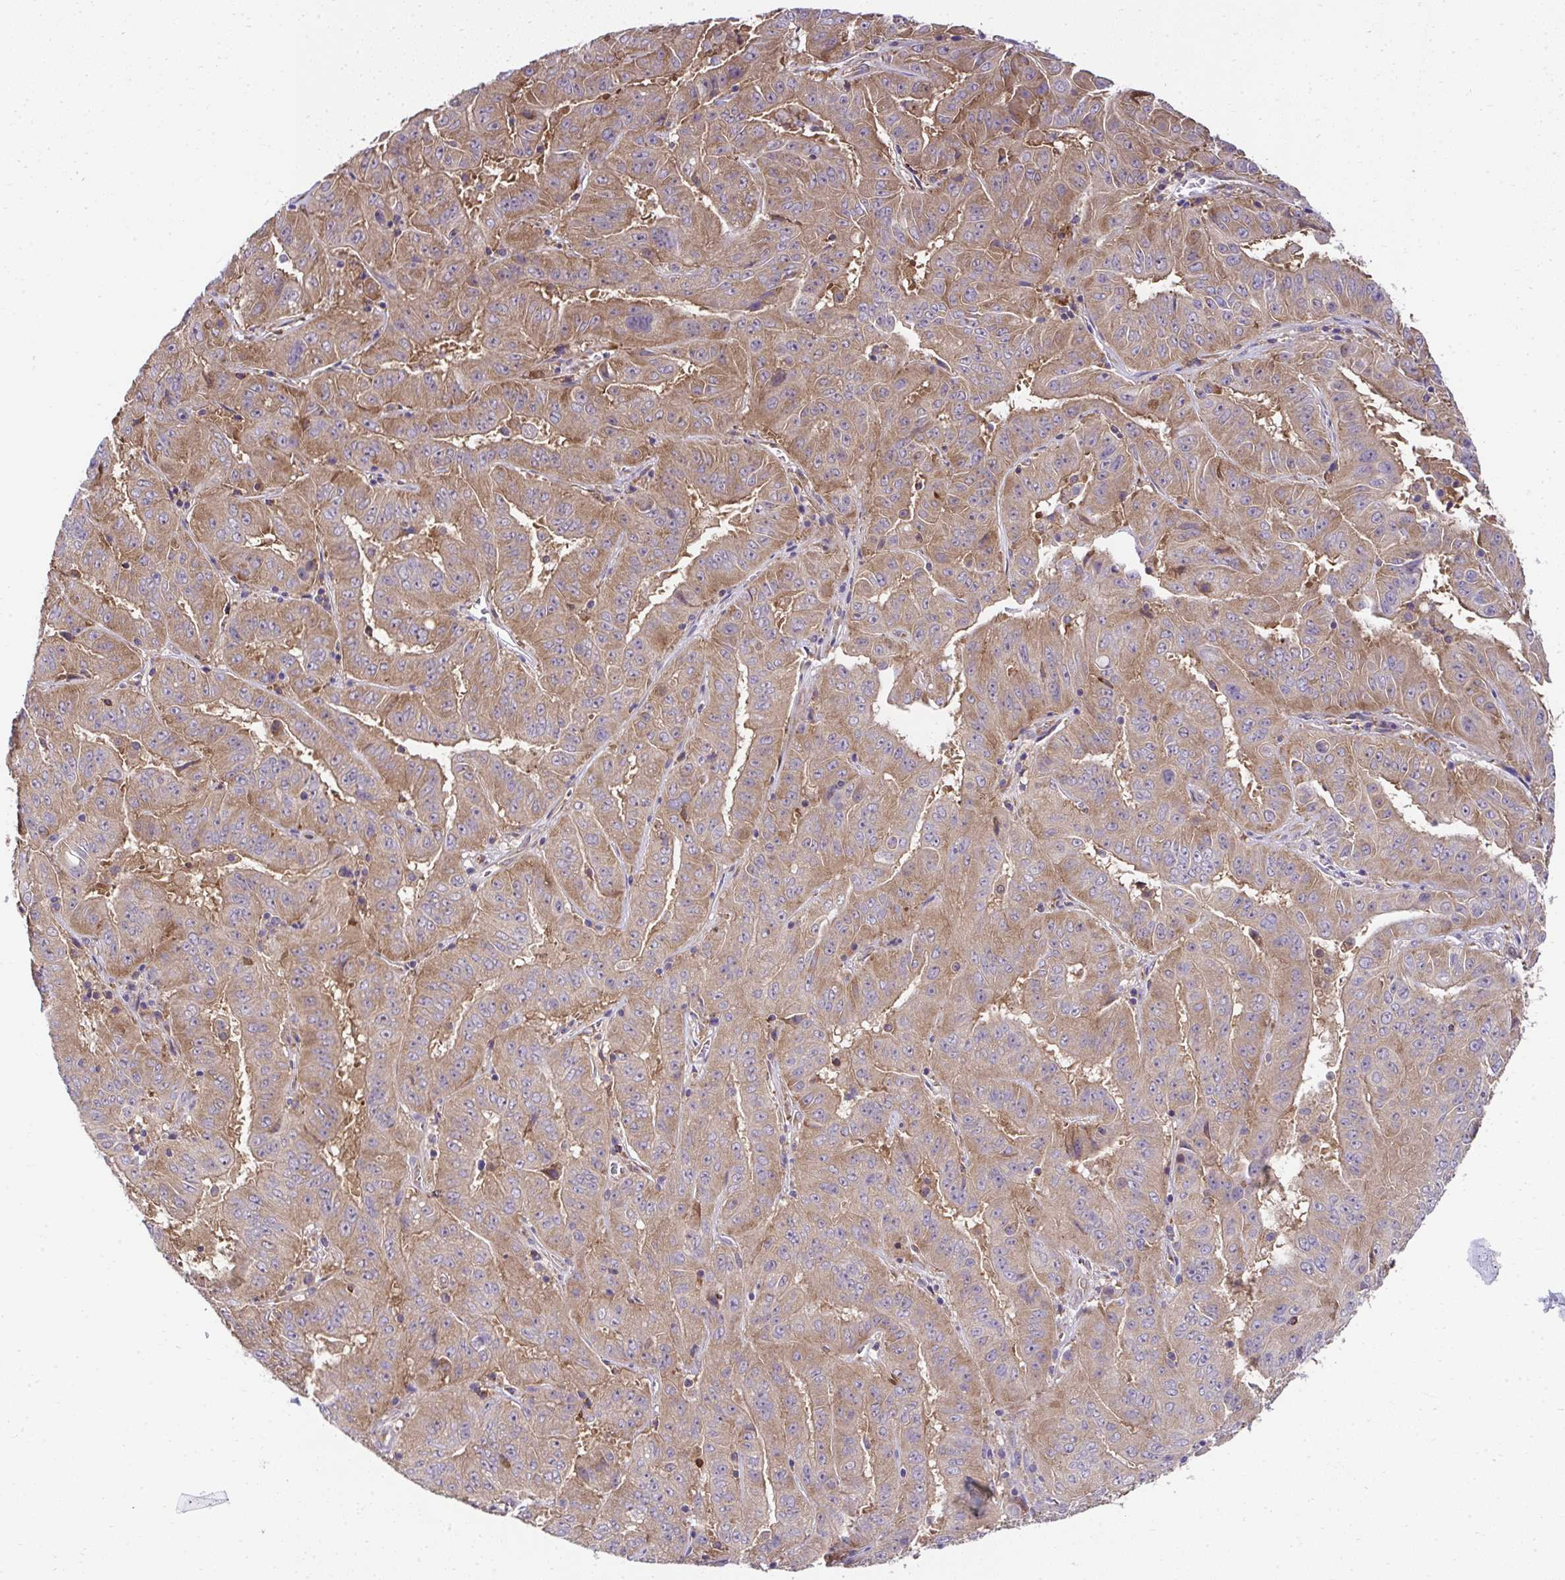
{"staining": {"intensity": "moderate", "quantity": ">75%", "location": "cytoplasmic/membranous"}, "tissue": "pancreatic cancer", "cell_type": "Tumor cells", "image_type": "cancer", "snomed": [{"axis": "morphology", "description": "Adenocarcinoma, NOS"}, {"axis": "topography", "description": "Pancreas"}], "caption": "Pancreatic adenocarcinoma stained for a protein (brown) displays moderate cytoplasmic/membranous positive staining in about >75% of tumor cells.", "gene": "RPS7", "patient": {"sex": "male", "age": 63}}